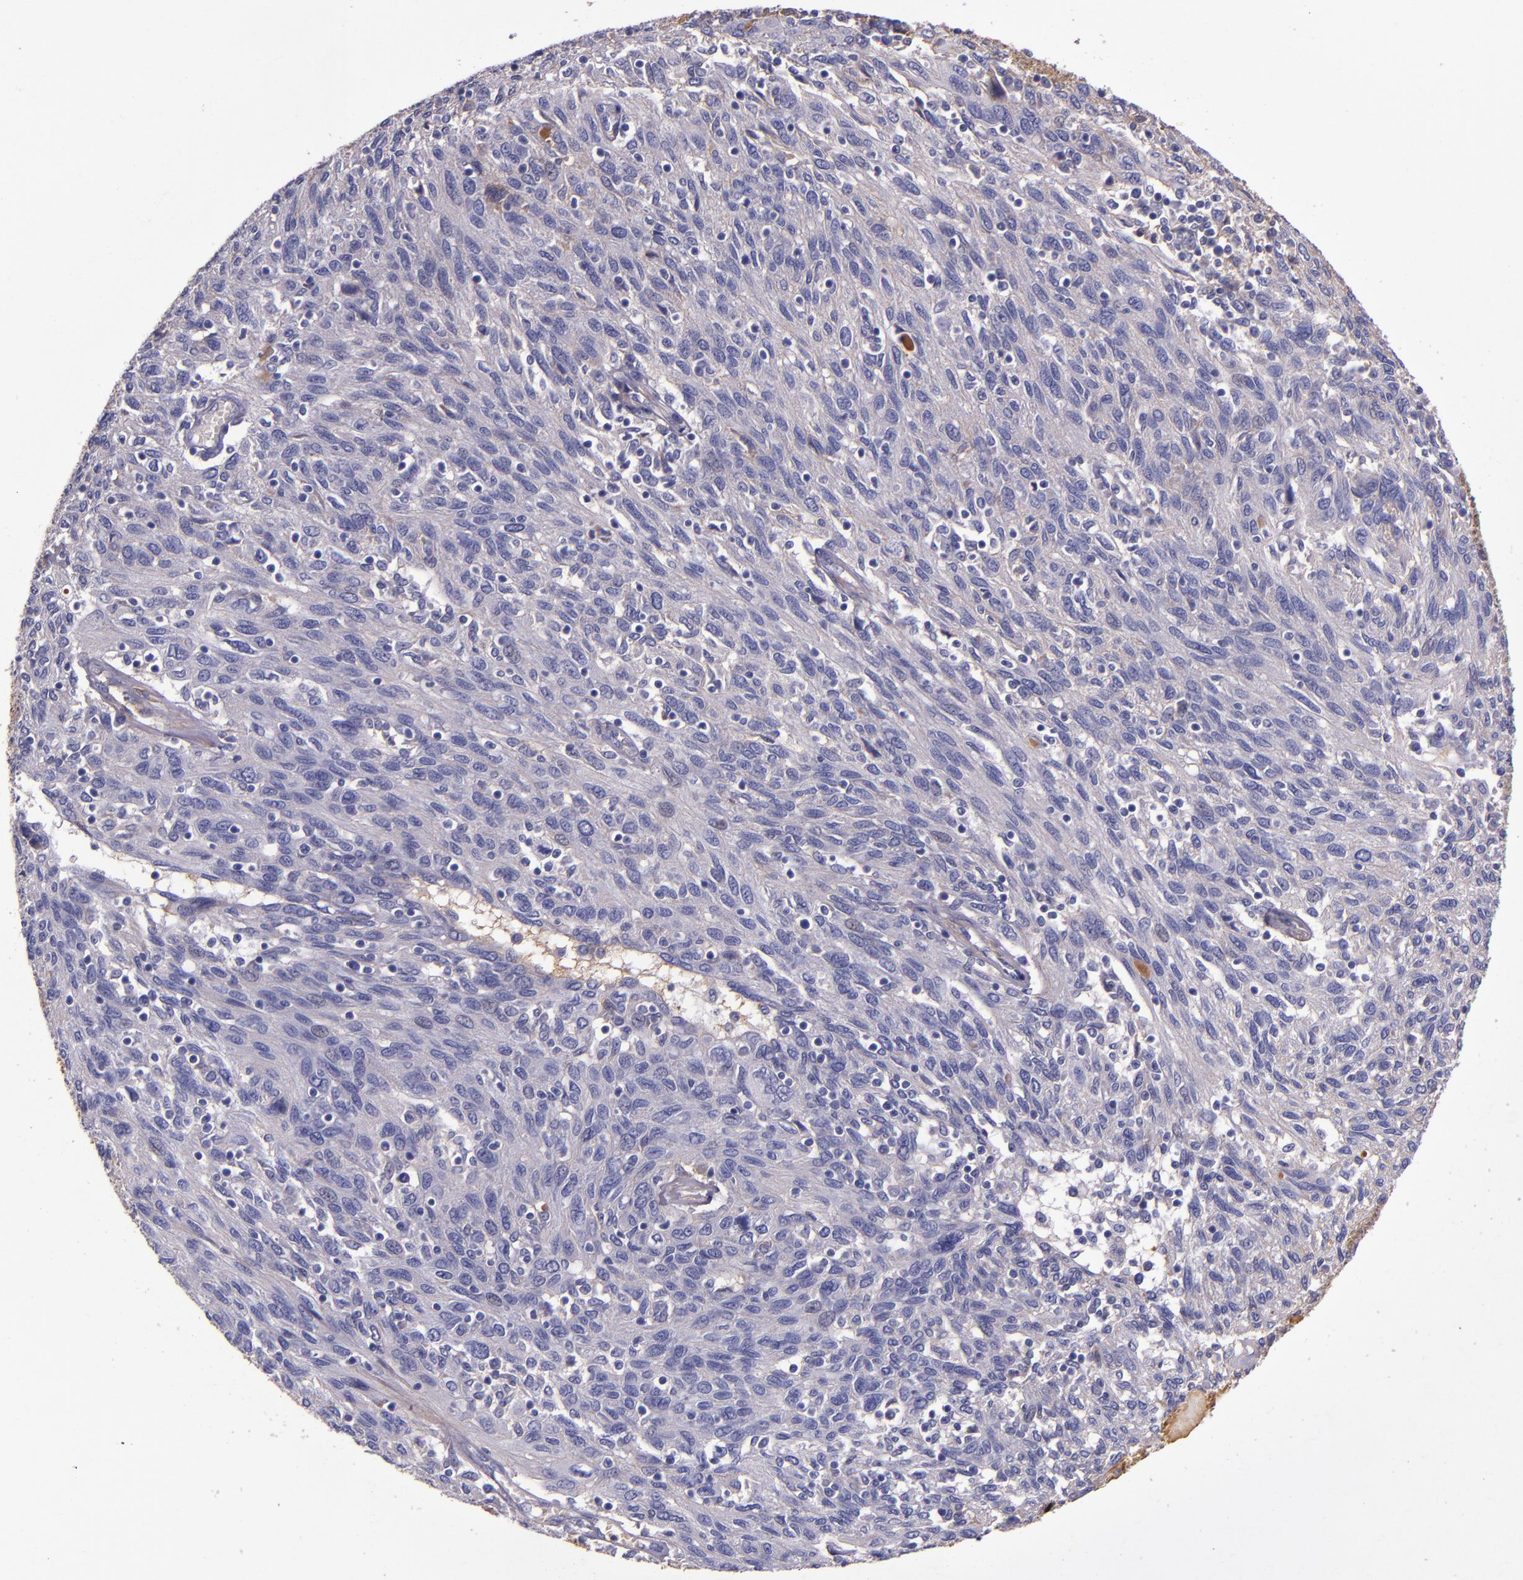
{"staining": {"intensity": "negative", "quantity": "none", "location": "none"}, "tissue": "ovarian cancer", "cell_type": "Tumor cells", "image_type": "cancer", "snomed": [{"axis": "morphology", "description": "Carcinoma, endometroid"}, {"axis": "topography", "description": "Ovary"}], "caption": "High power microscopy photomicrograph of an IHC histopathology image of endometroid carcinoma (ovarian), revealing no significant expression in tumor cells.", "gene": "CLEC3B", "patient": {"sex": "female", "age": 50}}